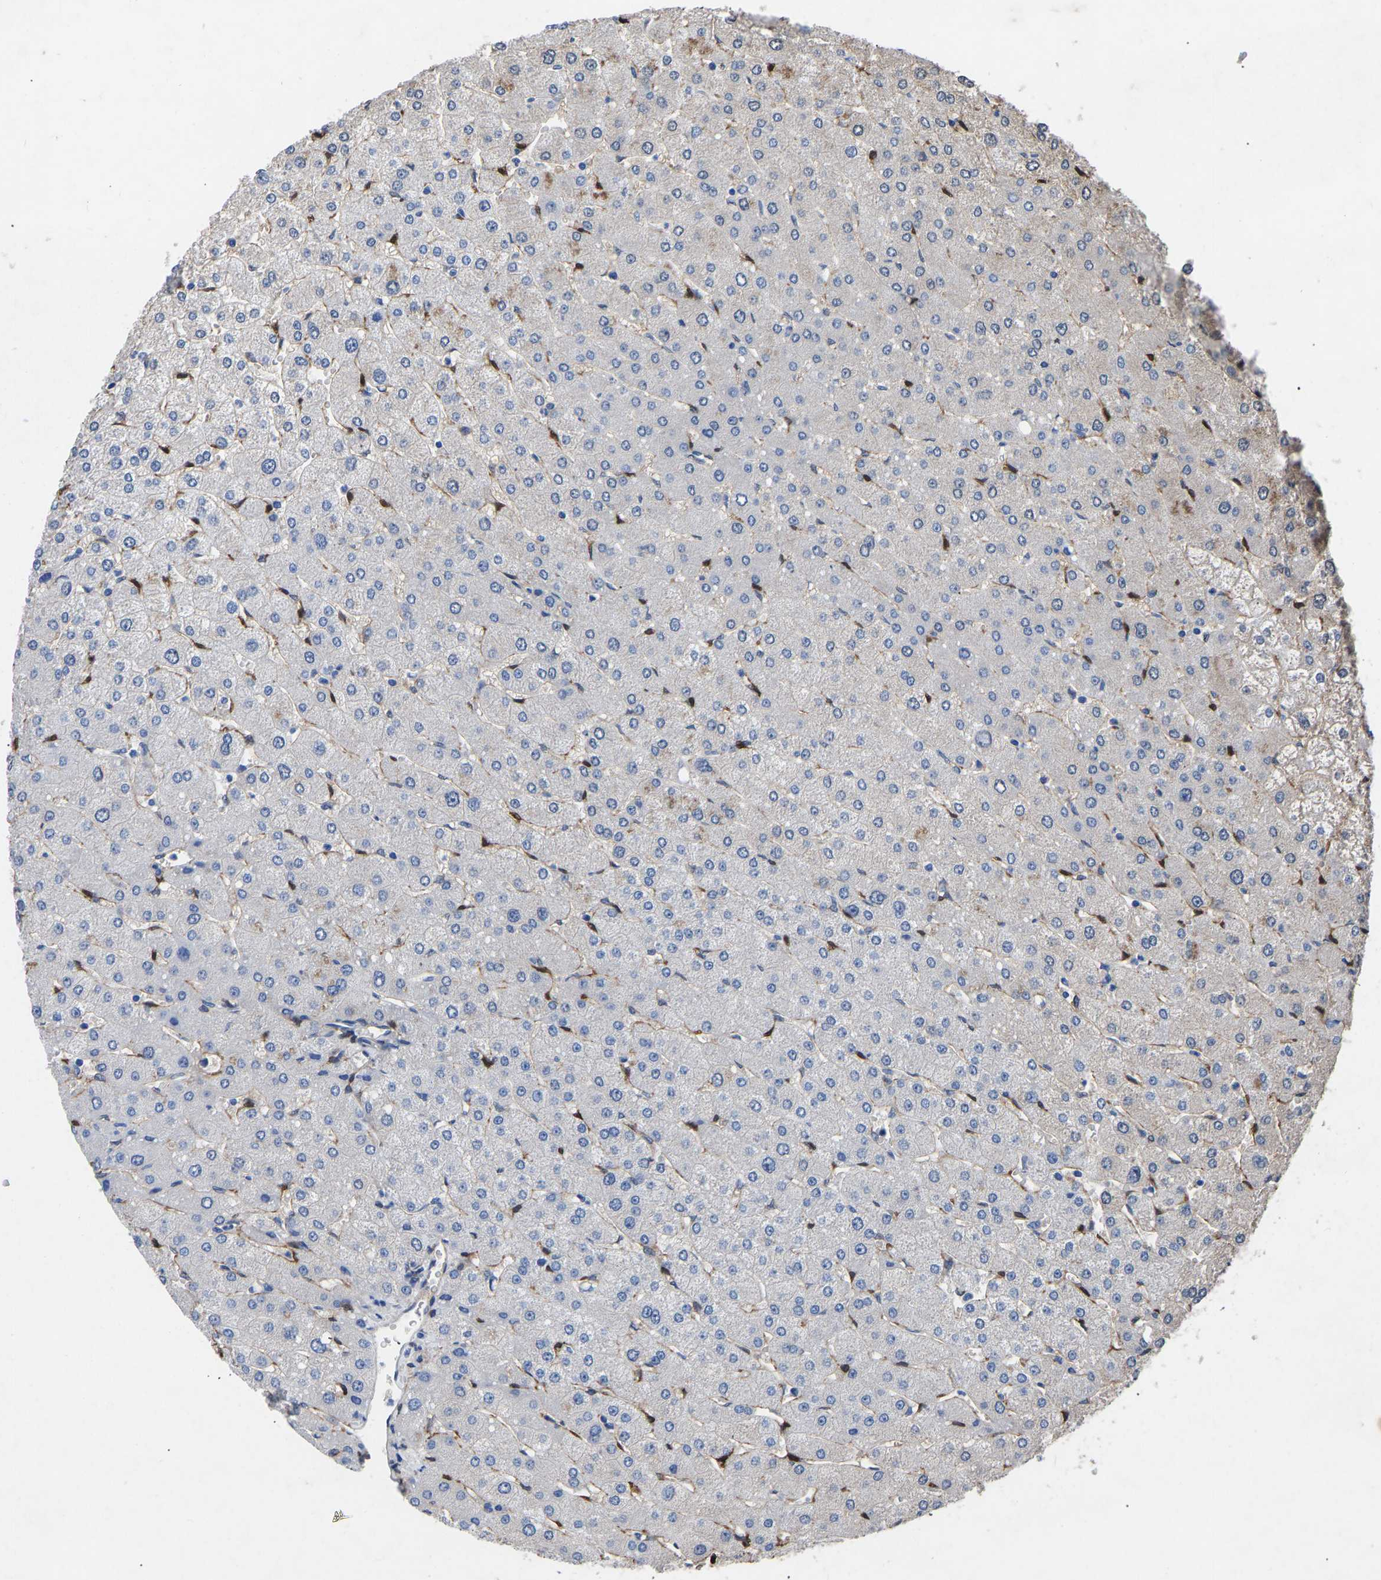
{"staining": {"intensity": "moderate", "quantity": "25%-75%", "location": "cytoplasmic/membranous"}, "tissue": "liver", "cell_type": "Cholangiocytes", "image_type": "normal", "snomed": [{"axis": "morphology", "description": "Normal tissue, NOS"}, {"axis": "topography", "description": "Liver"}], "caption": "Immunohistochemistry (IHC) photomicrograph of unremarkable liver: liver stained using immunohistochemistry reveals medium levels of moderate protein expression localized specifically in the cytoplasmic/membranous of cholangiocytes, appearing as a cytoplasmic/membranous brown color.", "gene": "RBP1", "patient": {"sex": "male", "age": 55}}